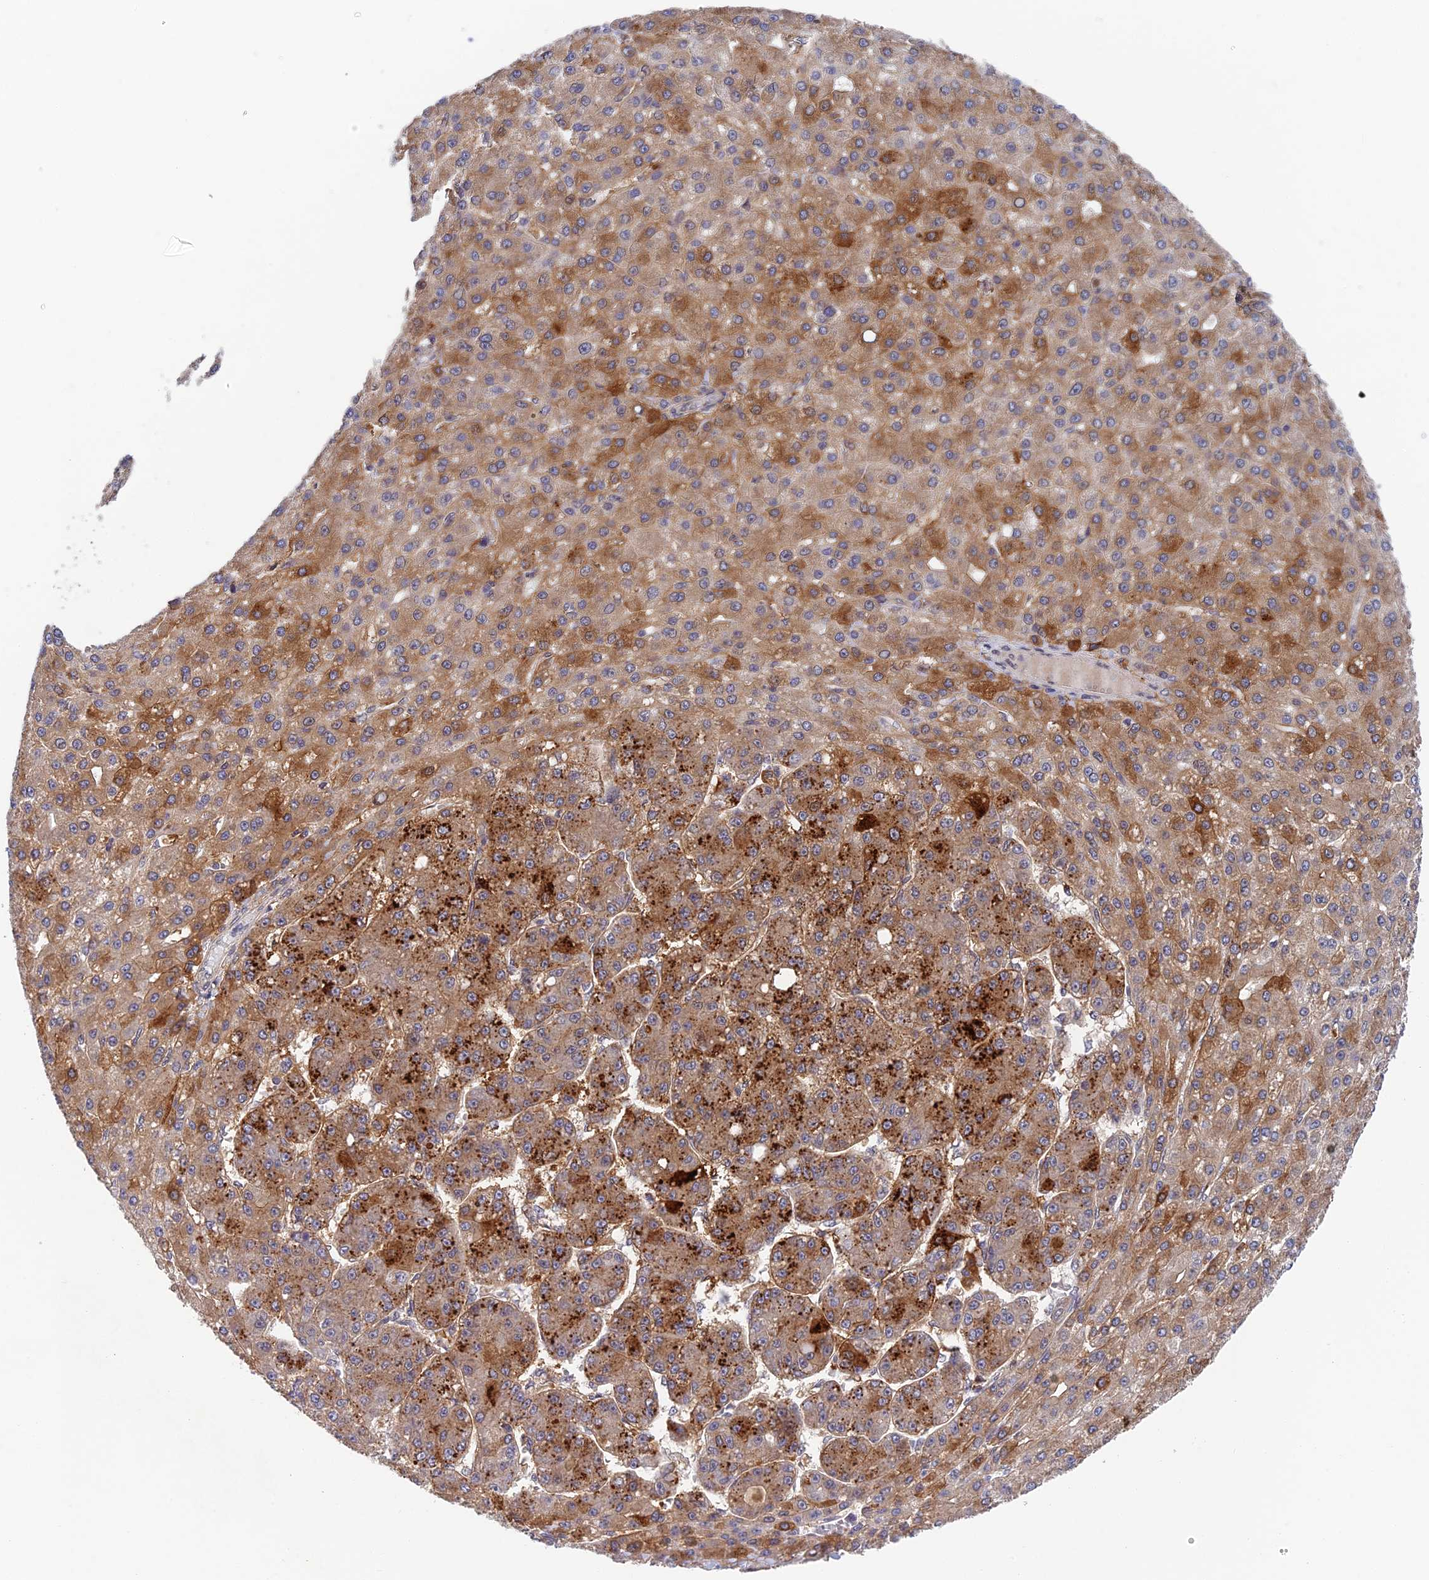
{"staining": {"intensity": "moderate", "quantity": ">75%", "location": "cytoplasmic/membranous"}, "tissue": "liver cancer", "cell_type": "Tumor cells", "image_type": "cancer", "snomed": [{"axis": "morphology", "description": "Carcinoma, Hepatocellular, NOS"}, {"axis": "topography", "description": "Liver"}], "caption": "Liver cancer (hepatocellular carcinoma) stained for a protein displays moderate cytoplasmic/membranous positivity in tumor cells. (DAB IHC with brightfield microscopy, high magnification).", "gene": "NSMCE1", "patient": {"sex": "male", "age": 67}}